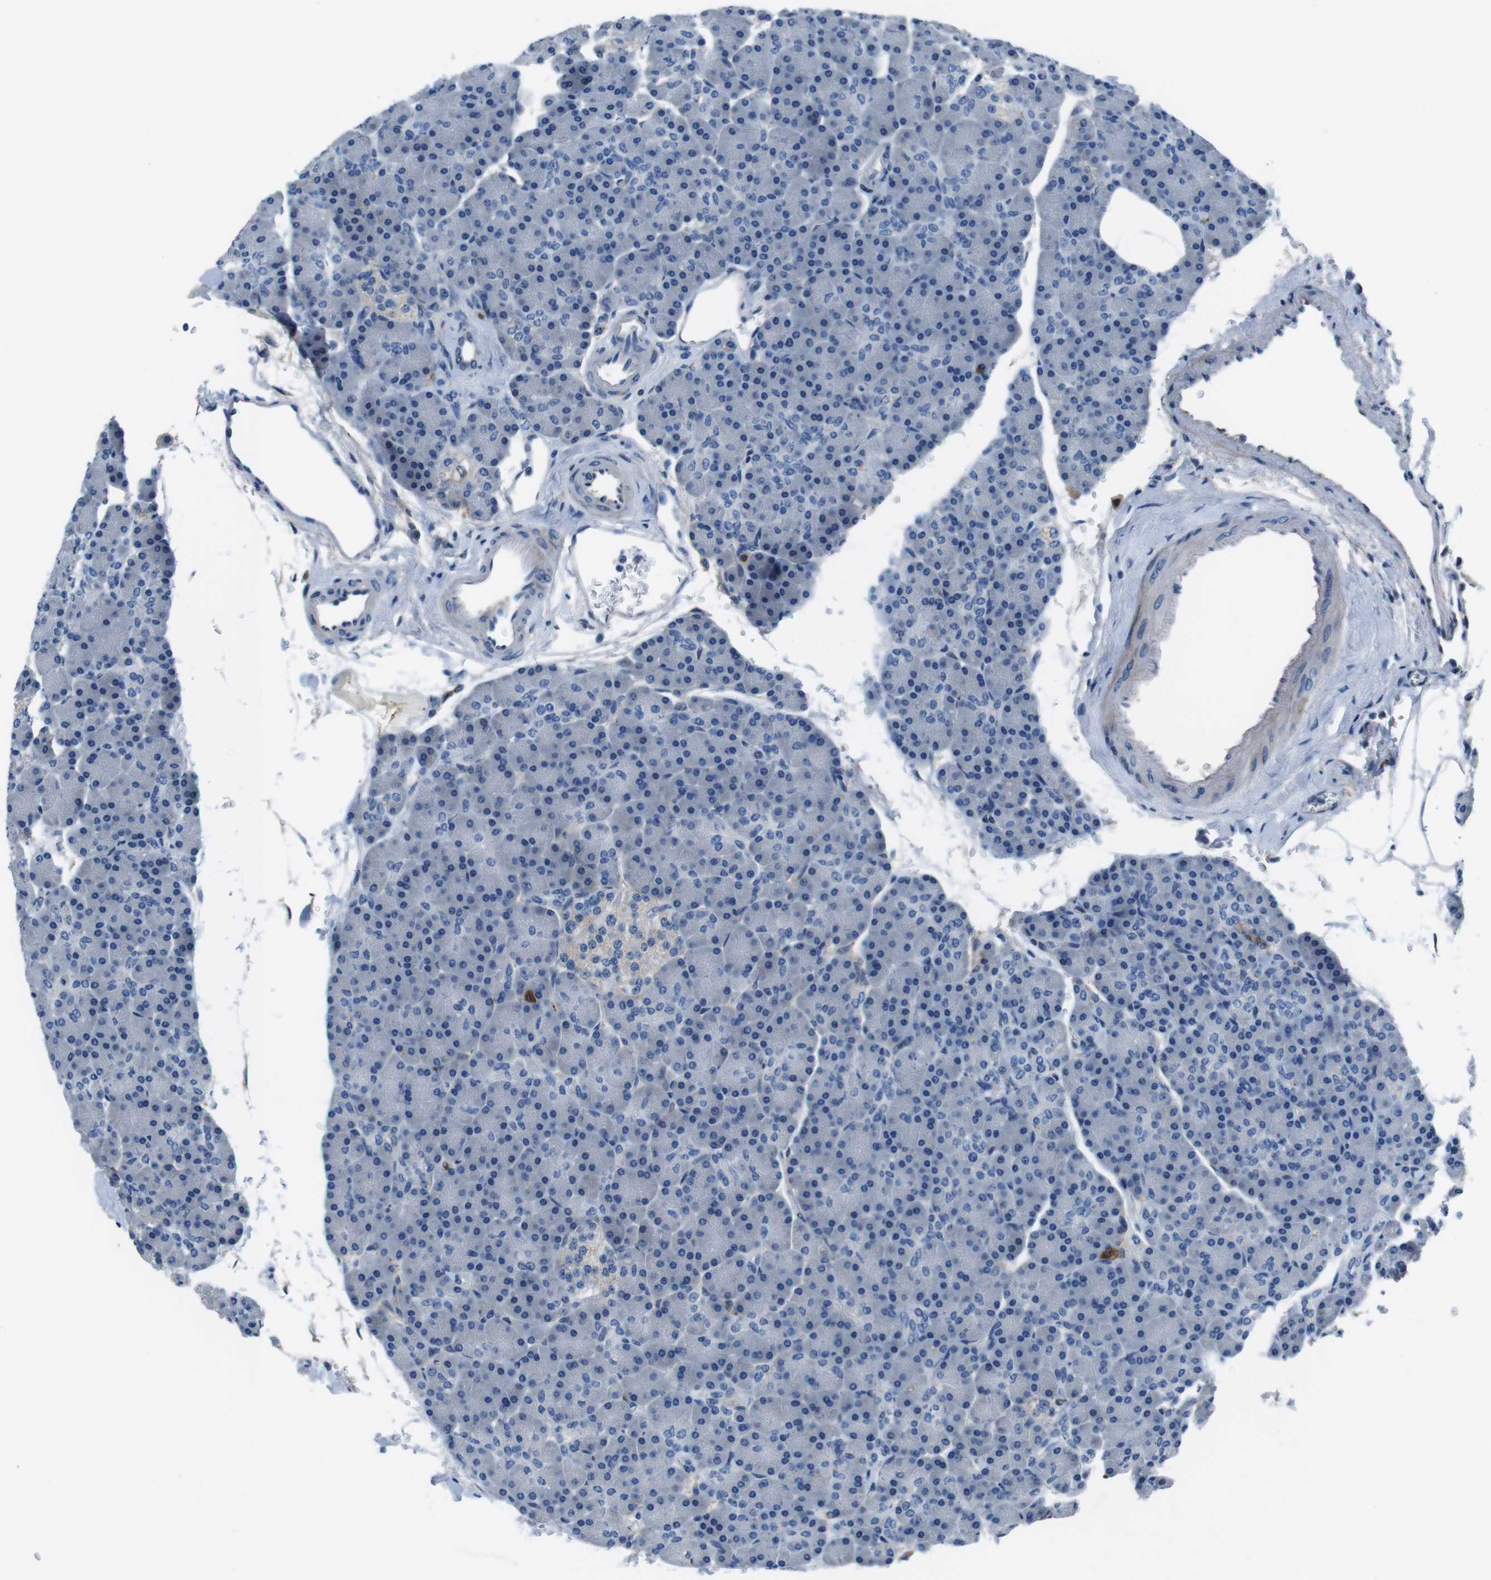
{"staining": {"intensity": "negative", "quantity": "none", "location": "none"}, "tissue": "pancreas", "cell_type": "Exocrine glandular cells", "image_type": "normal", "snomed": [{"axis": "morphology", "description": "Normal tissue, NOS"}, {"axis": "topography", "description": "Pancreas"}], "caption": "Immunohistochemistry micrograph of normal human pancreas stained for a protein (brown), which displays no staining in exocrine glandular cells. Nuclei are stained in blue.", "gene": "TULP3", "patient": {"sex": "female", "age": 43}}